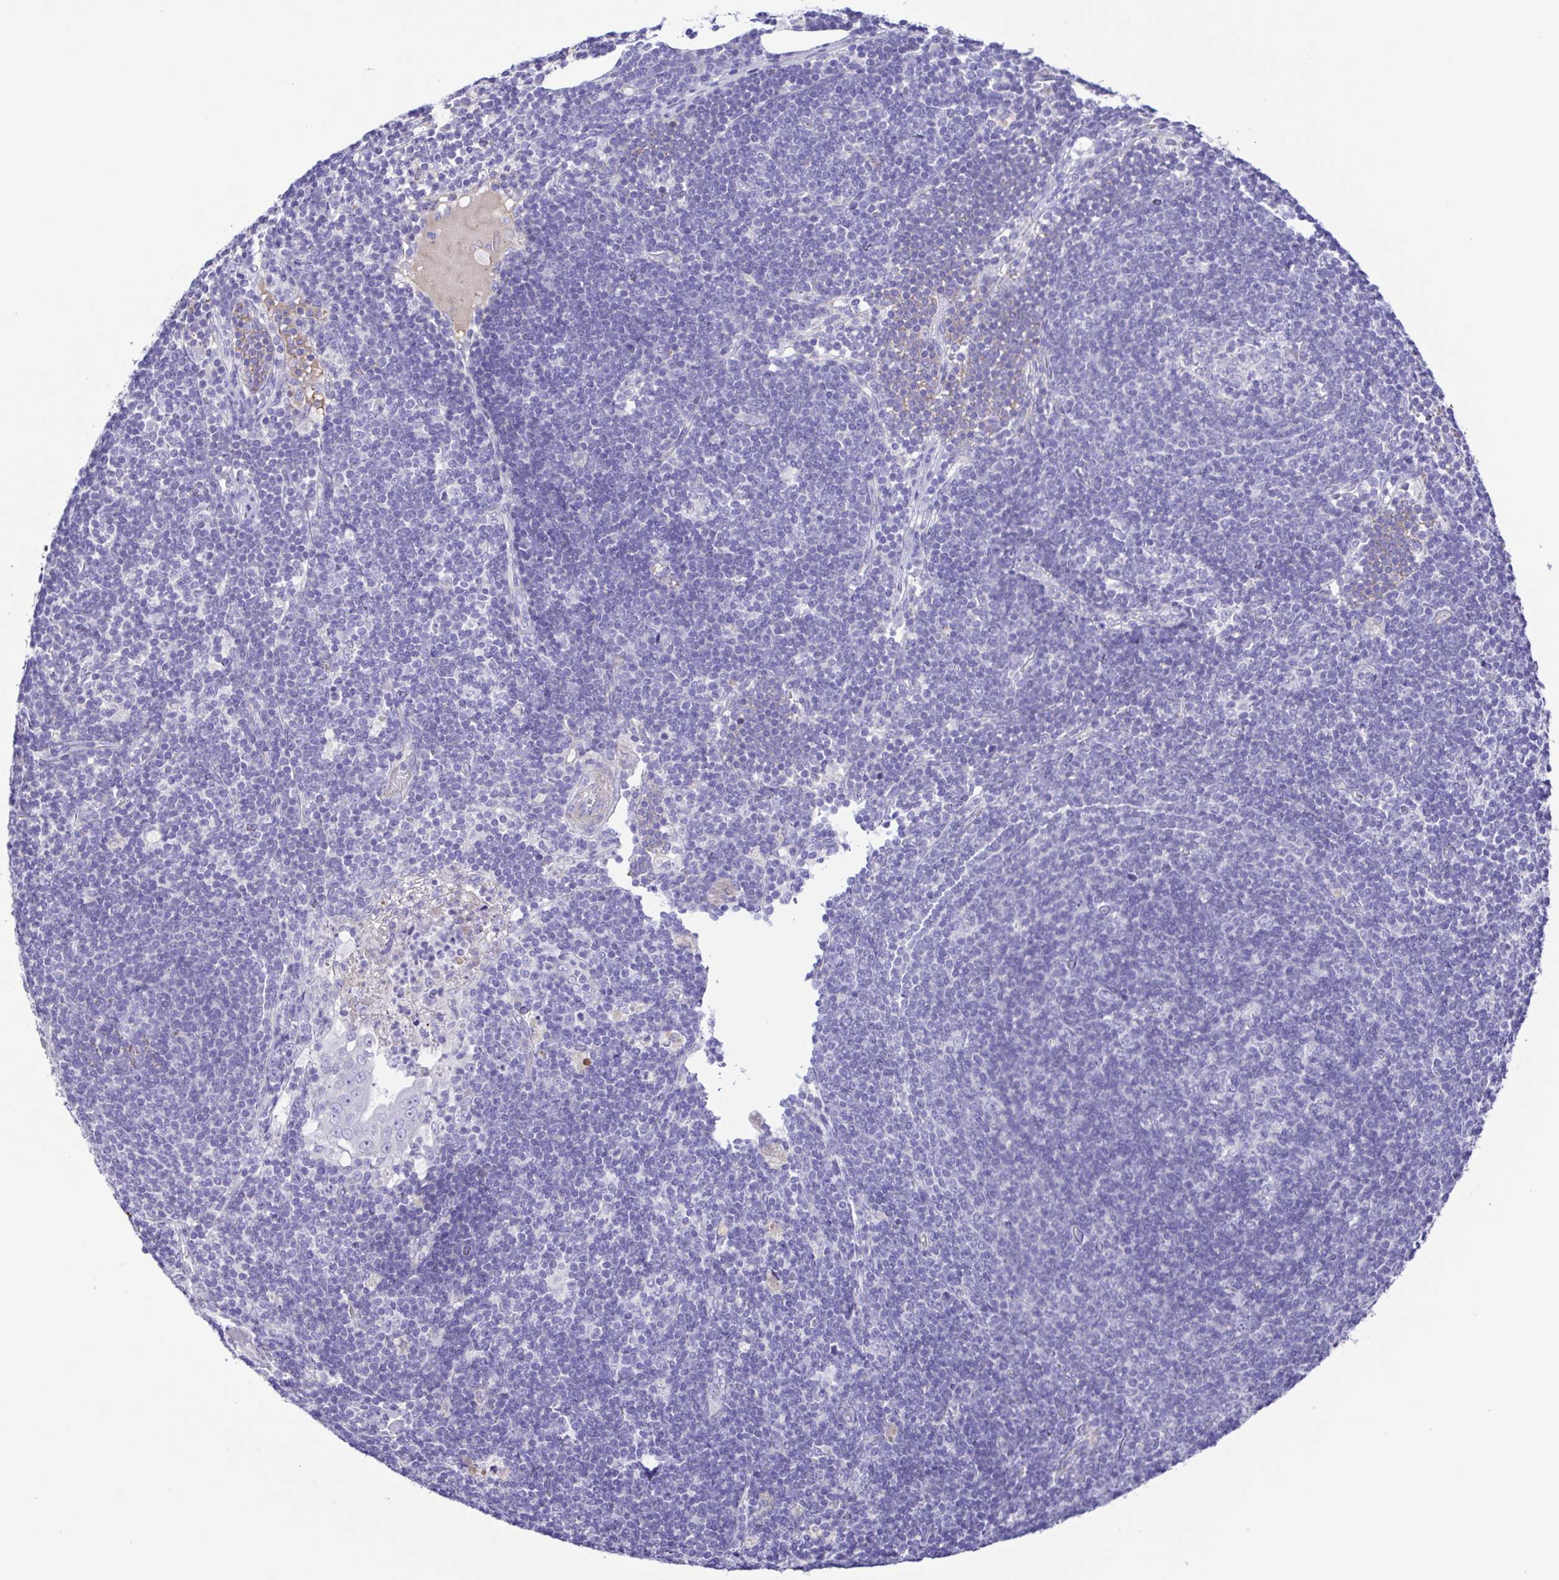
{"staining": {"intensity": "negative", "quantity": "none", "location": "none"}, "tissue": "pancreatic cancer", "cell_type": "Tumor cells", "image_type": "cancer", "snomed": [{"axis": "morphology", "description": "Adenocarcinoma, NOS"}, {"axis": "topography", "description": "Pancreas"}], "caption": "Photomicrograph shows no protein expression in tumor cells of pancreatic cancer (adenocarcinoma) tissue. (Brightfield microscopy of DAB immunohistochemistry at high magnification).", "gene": "GABBR2", "patient": {"sex": "male", "age": 71}}